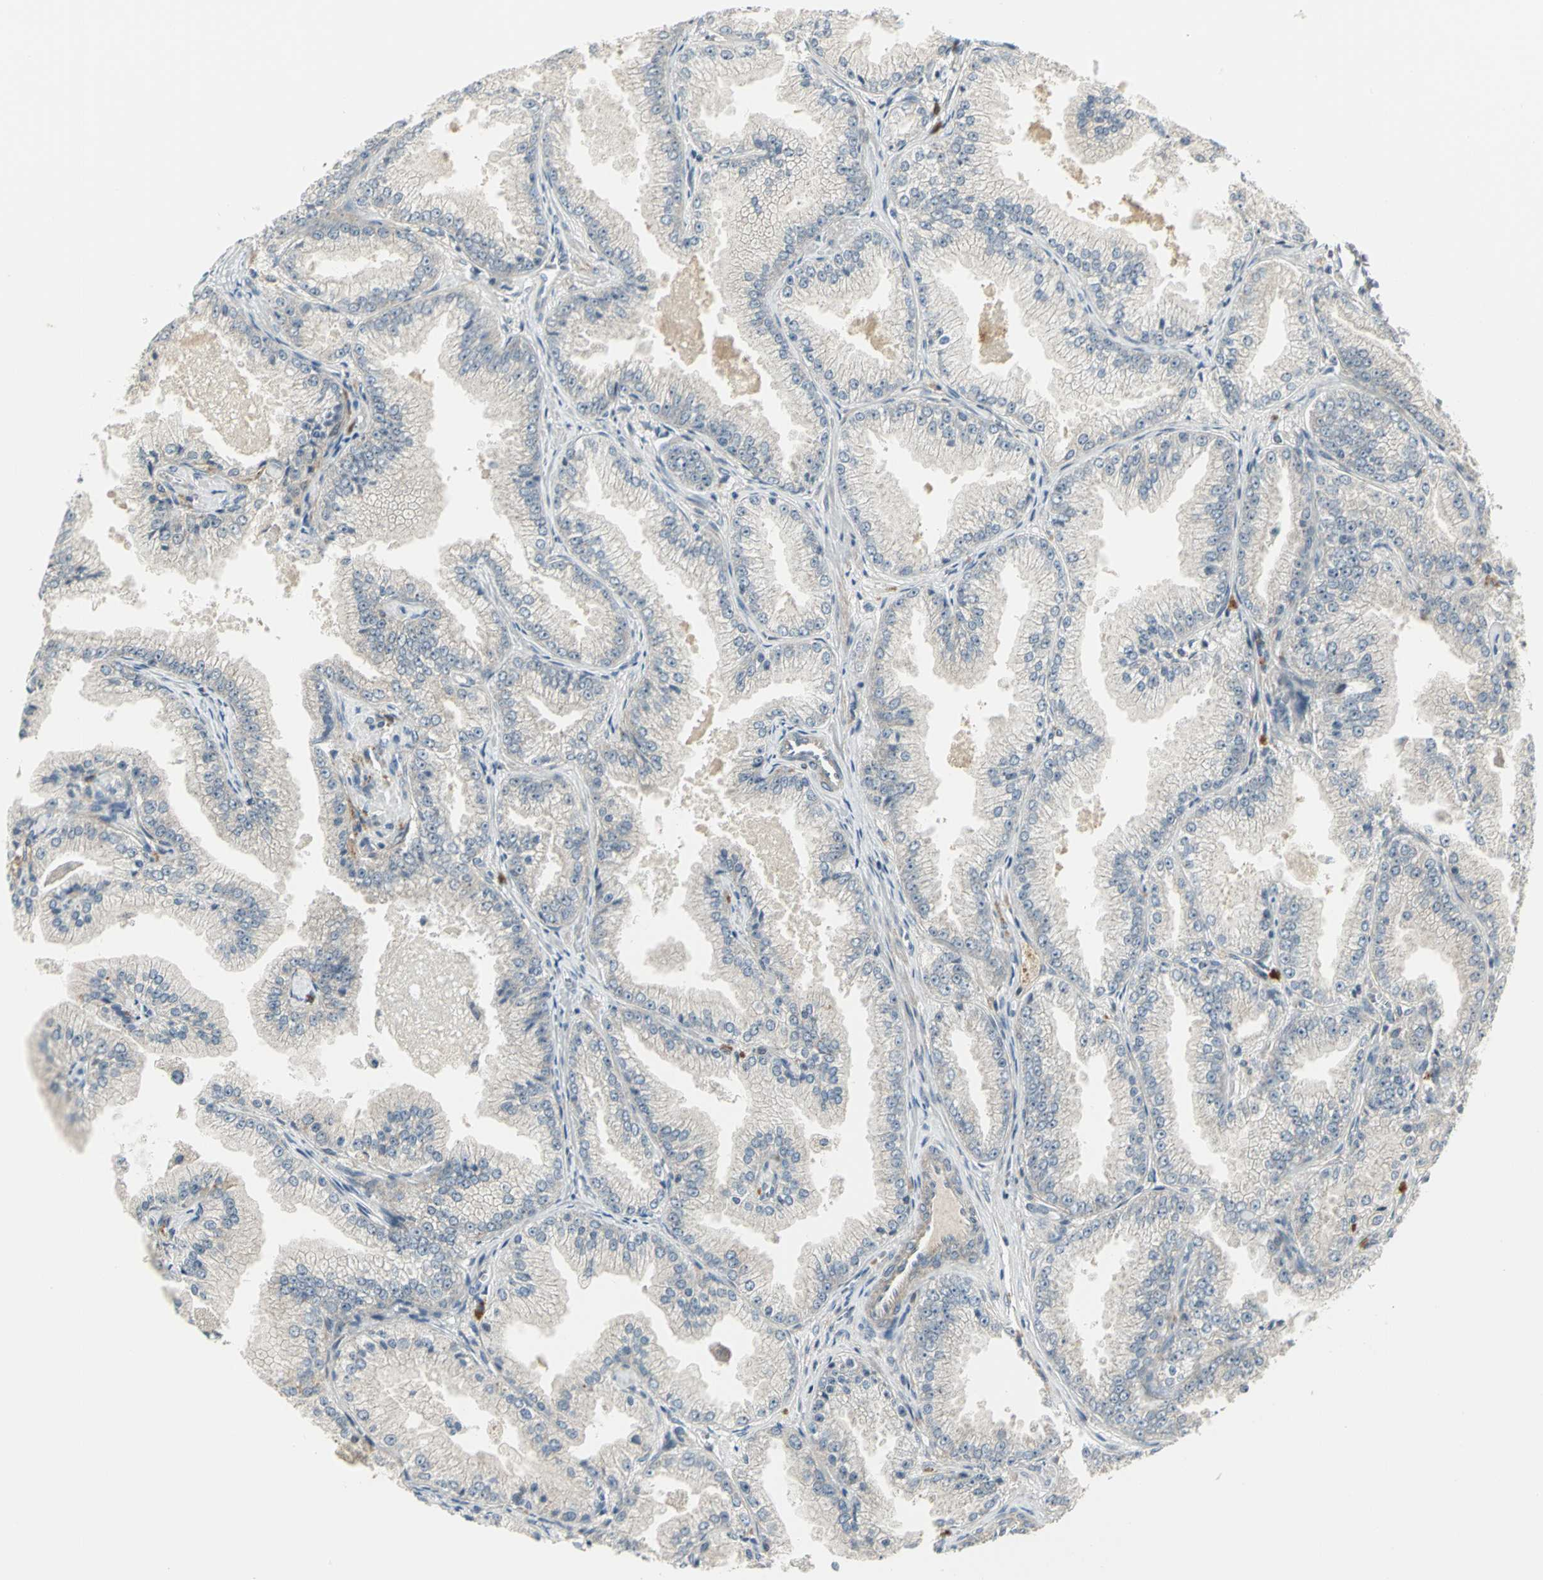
{"staining": {"intensity": "weak", "quantity": ">75%", "location": "cytoplasmic/membranous"}, "tissue": "prostate cancer", "cell_type": "Tumor cells", "image_type": "cancer", "snomed": [{"axis": "morphology", "description": "Adenocarcinoma, High grade"}, {"axis": "topography", "description": "Prostate"}], "caption": "Immunohistochemistry staining of prostate cancer (adenocarcinoma (high-grade)), which displays low levels of weak cytoplasmic/membranous expression in approximately >75% of tumor cells indicating weak cytoplasmic/membranous protein staining. The staining was performed using DAB (brown) for protein detection and nuclei were counterstained in hematoxylin (blue).", "gene": "MAPK8IP3", "patient": {"sex": "male", "age": 61}}